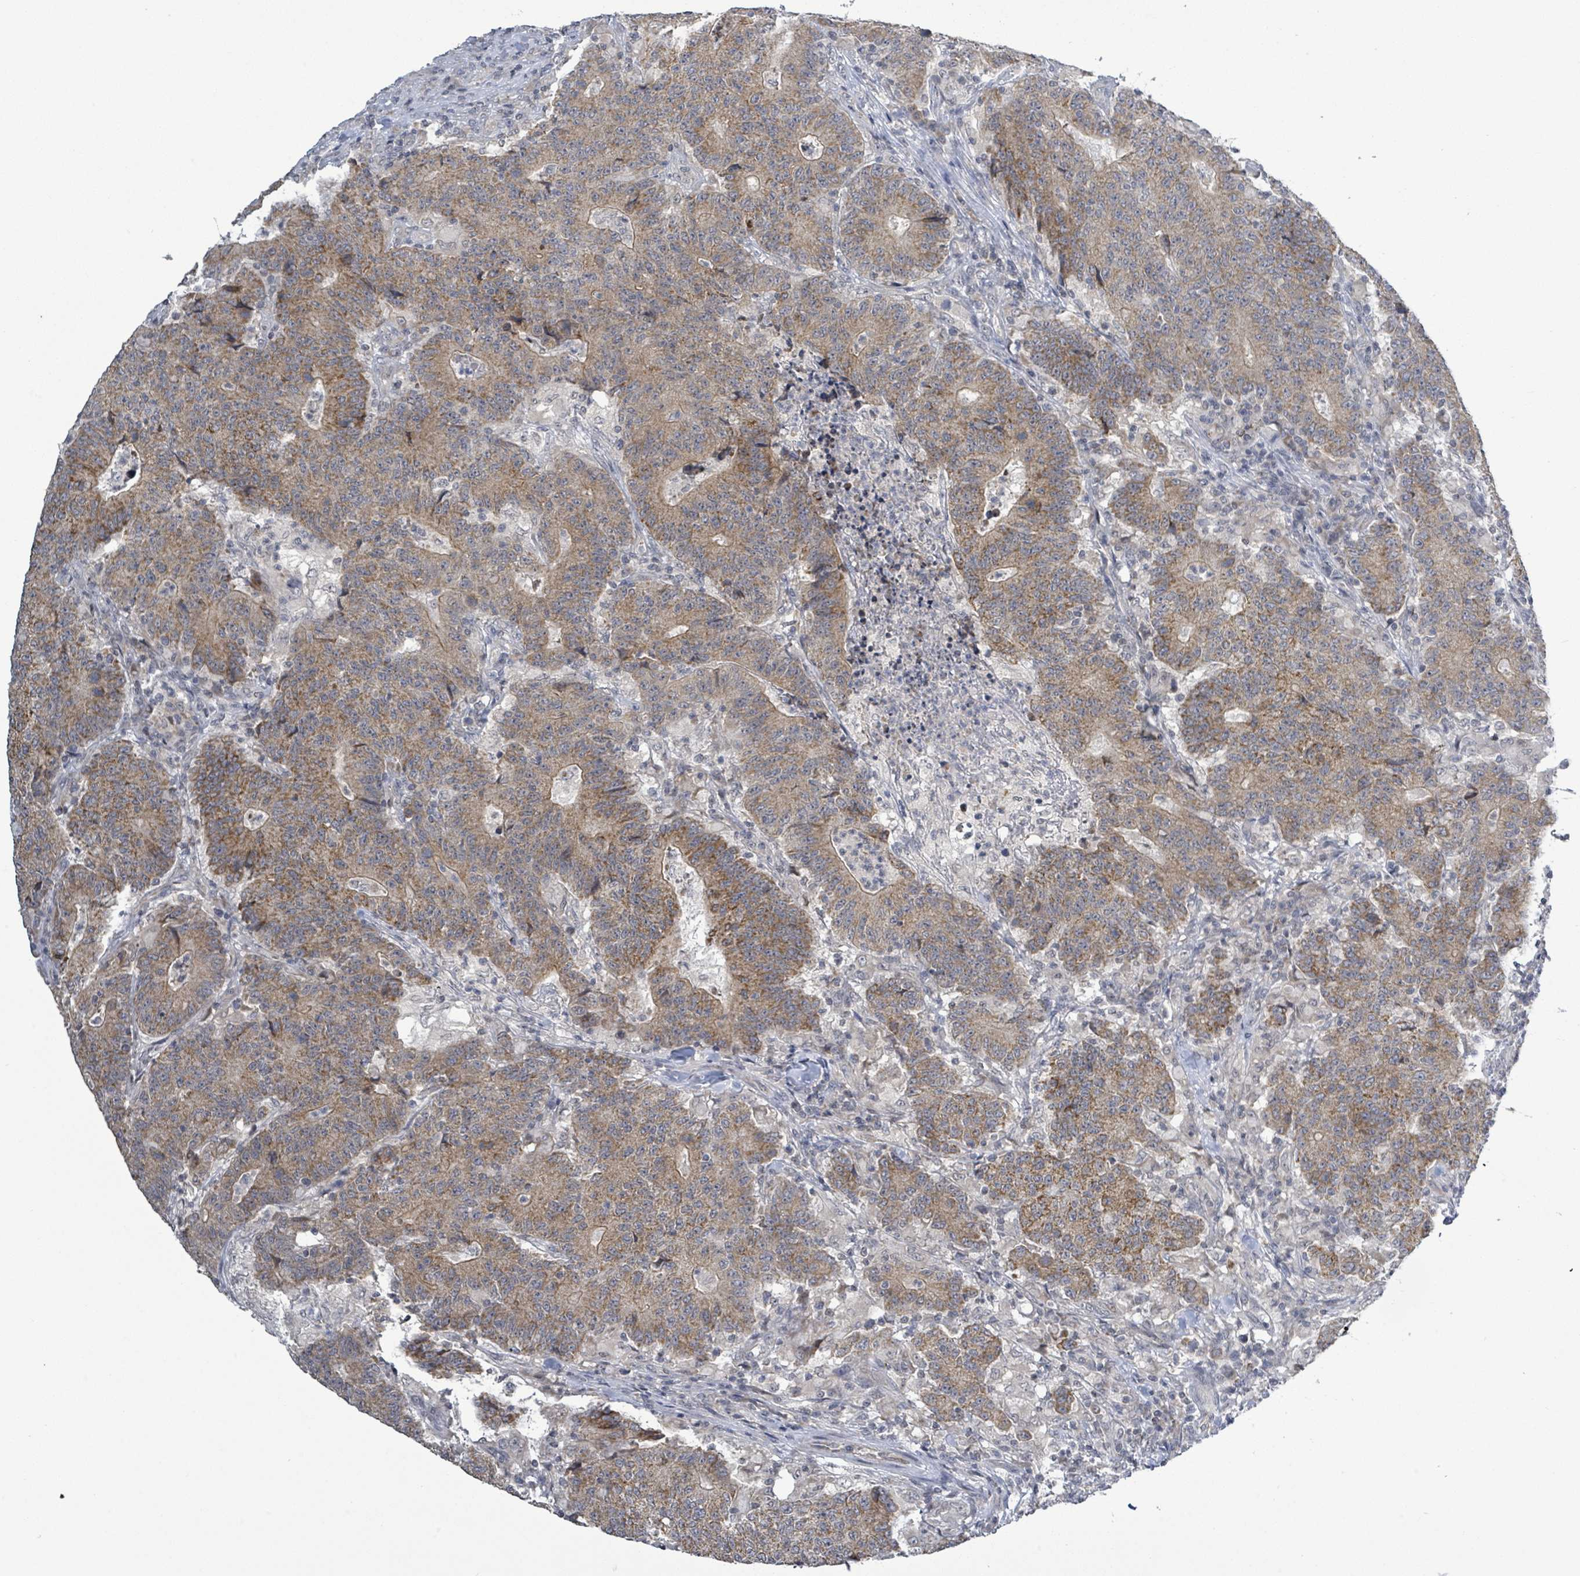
{"staining": {"intensity": "moderate", "quantity": ">75%", "location": "cytoplasmic/membranous"}, "tissue": "colorectal cancer", "cell_type": "Tumor cells", "image_type": "cancer", "snomed": [{"axis": "morphology", "description": "Adenocarcinoma, NOS"}, {"axis": "topography", "description": "Colon"}], "caption": "Tumor cells exhibit moderate cytoplasmic/membranous staining in about >75% of cells in adenocarcinoma (colorectal).", "gene": "COQ10B", "patient": {"sex": "female", "age": 75}}